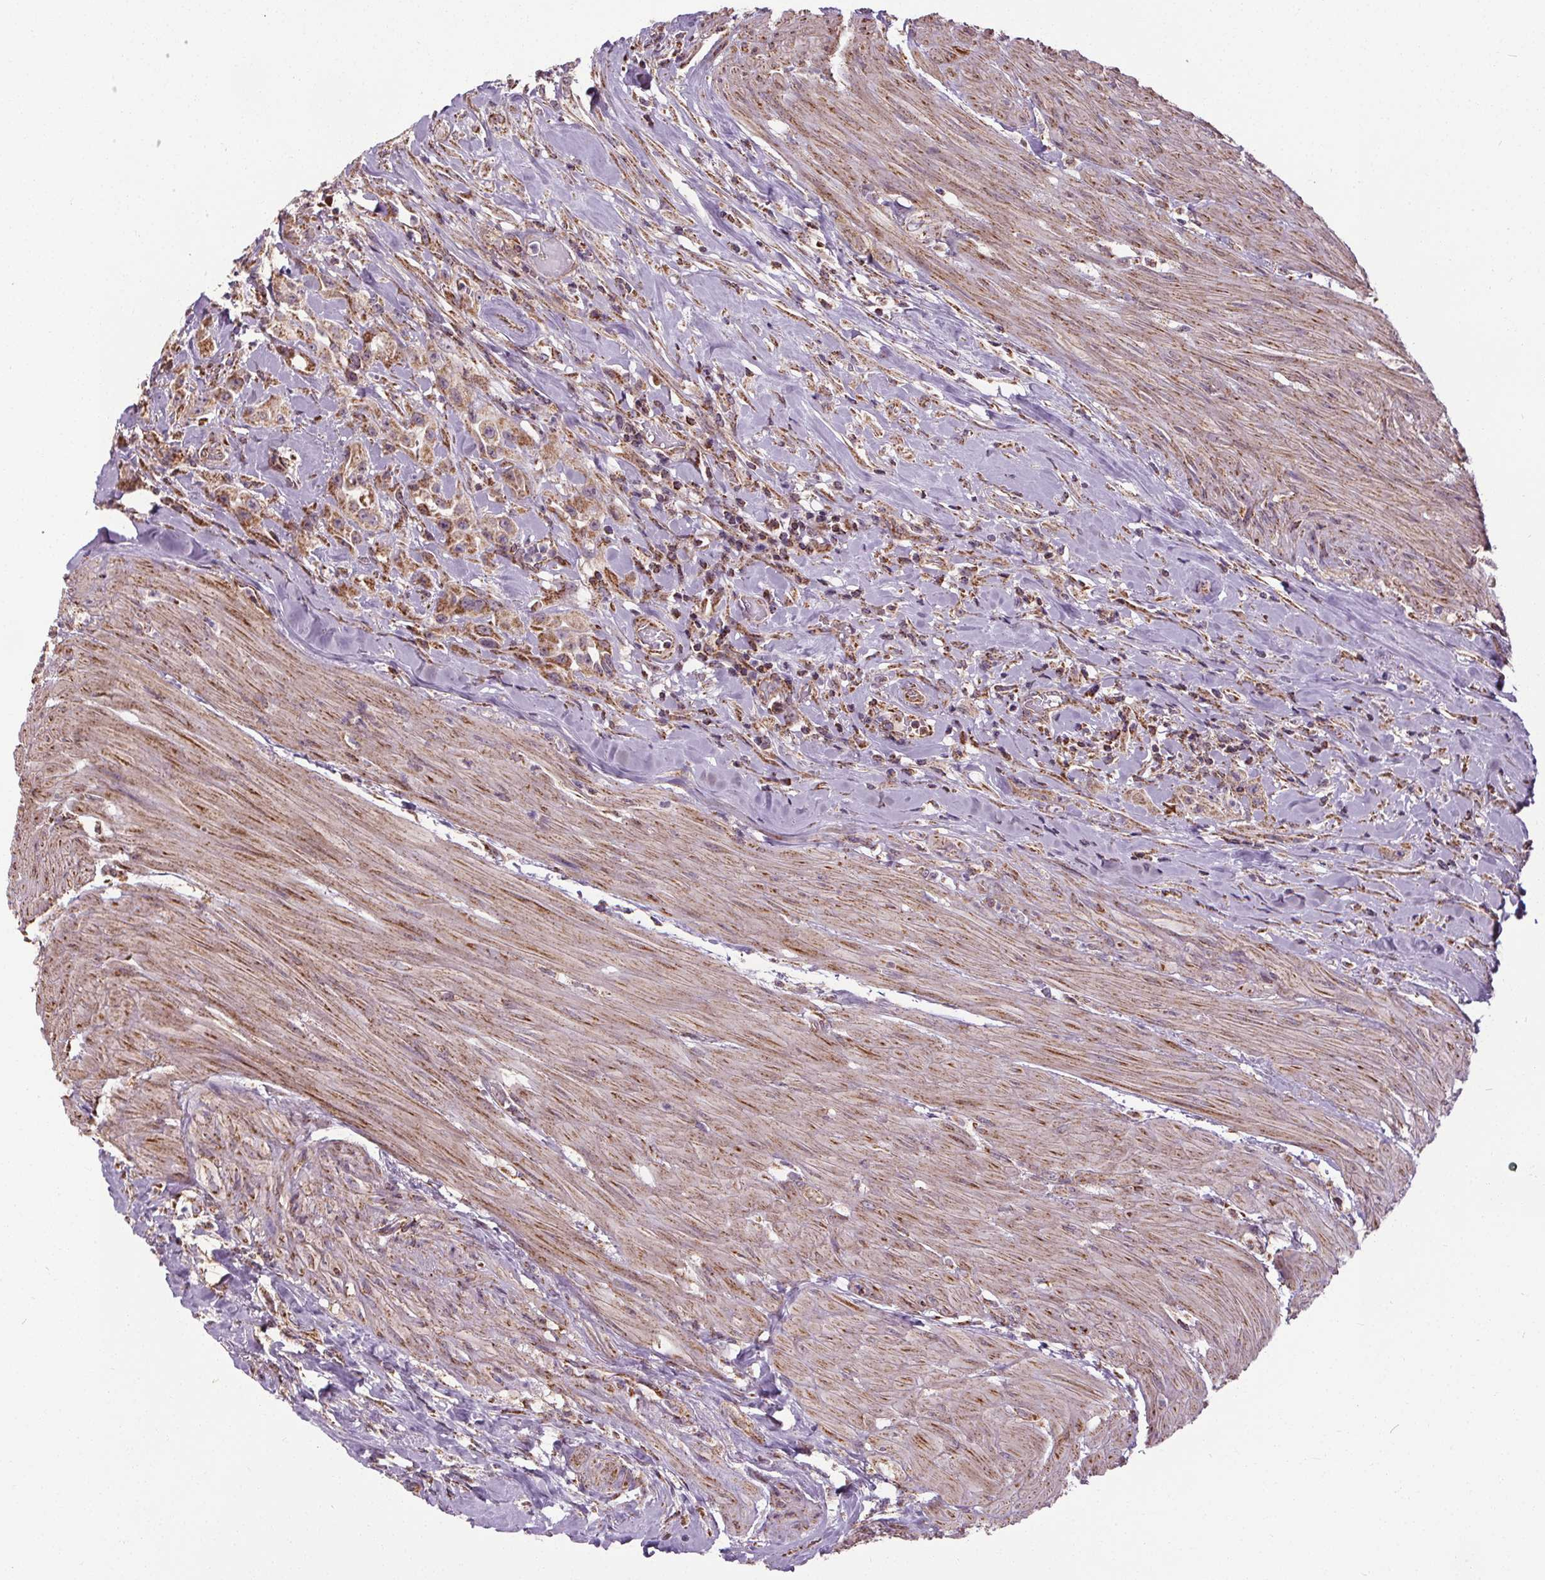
{"staining": {"intensity": "moderate", "quantity": ">75%", "location": "cytoplasmic/membranous"}, "tissue": "urothelial cancer", "cell_type": "Tumor cells", "image_type": "cancer", "snomed": [{"axis": "morphology", "description": "Urothelial carcinoma, High grade"}, {"axis": "topography", "description": "Urinary bladder"}], "caption": "The histopathology image exhibits immunohistochemical staining of urothelial carcinoma (high-grade). There is moderate cytoplasmic/membranous staining is present in about >75% of tumor cells.", "gene": "ZNF548", "patient": {"sex": "male", "age": 79}}